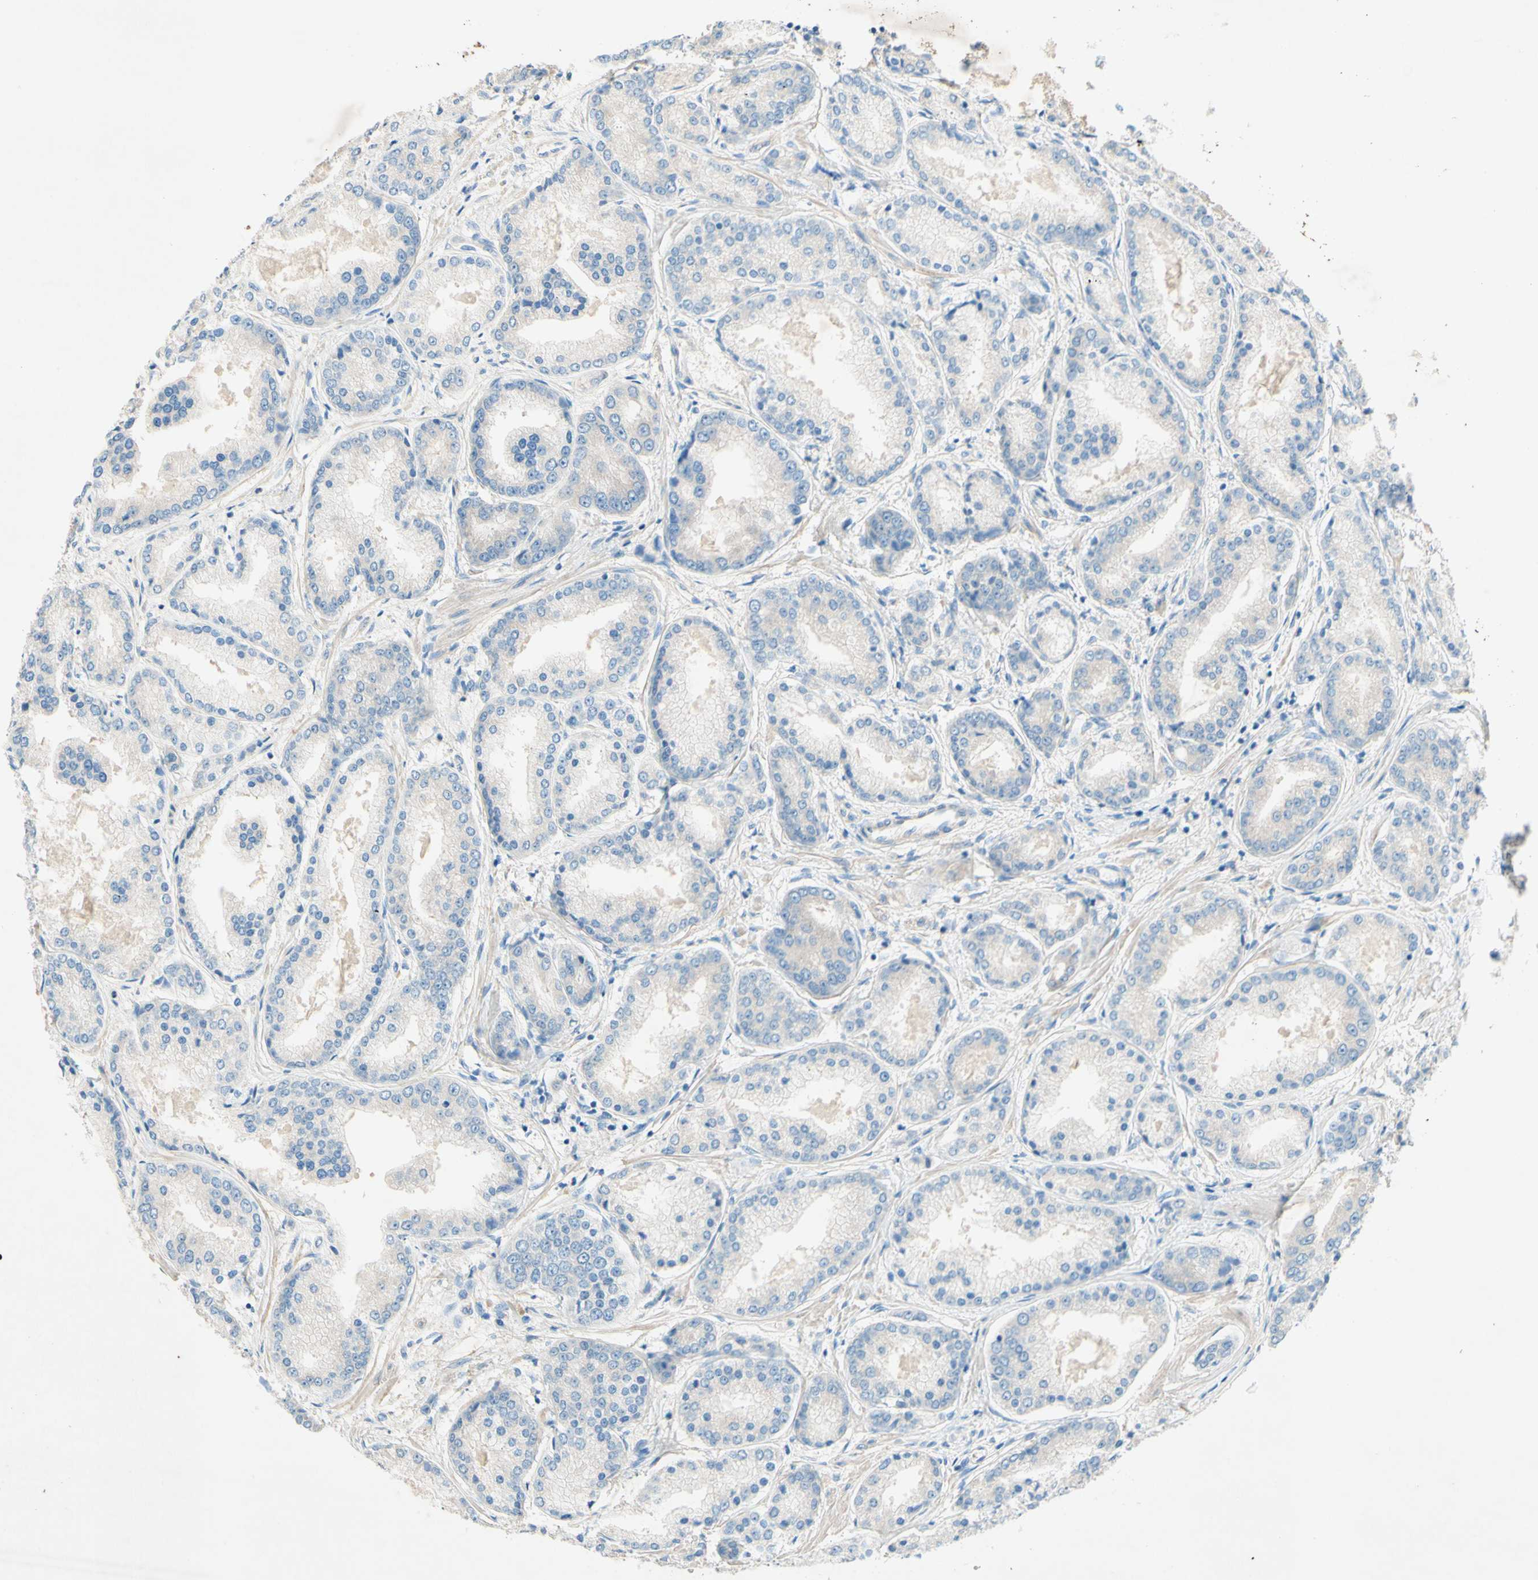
{"staining": {"intensity": "moderate", "quantity": "25%-75%", "location": "cytoplasmic/membranous"}, "tissue": "prostate cancer", "cell_type": "Tumor cells", "image_type": "cancer", "snomed": [{"axis": "morphology", "description": "Adenocarcinoma, High grade"}, {"axis": "topography", "description": "Prostate"}], "caption": "Prostate cancer stained for a protein demonstrates moderate cytoplasmic/membranous positivity in tumor cells.", "gene": "IL2", "patient": {"sex": "male", "age": 59}}